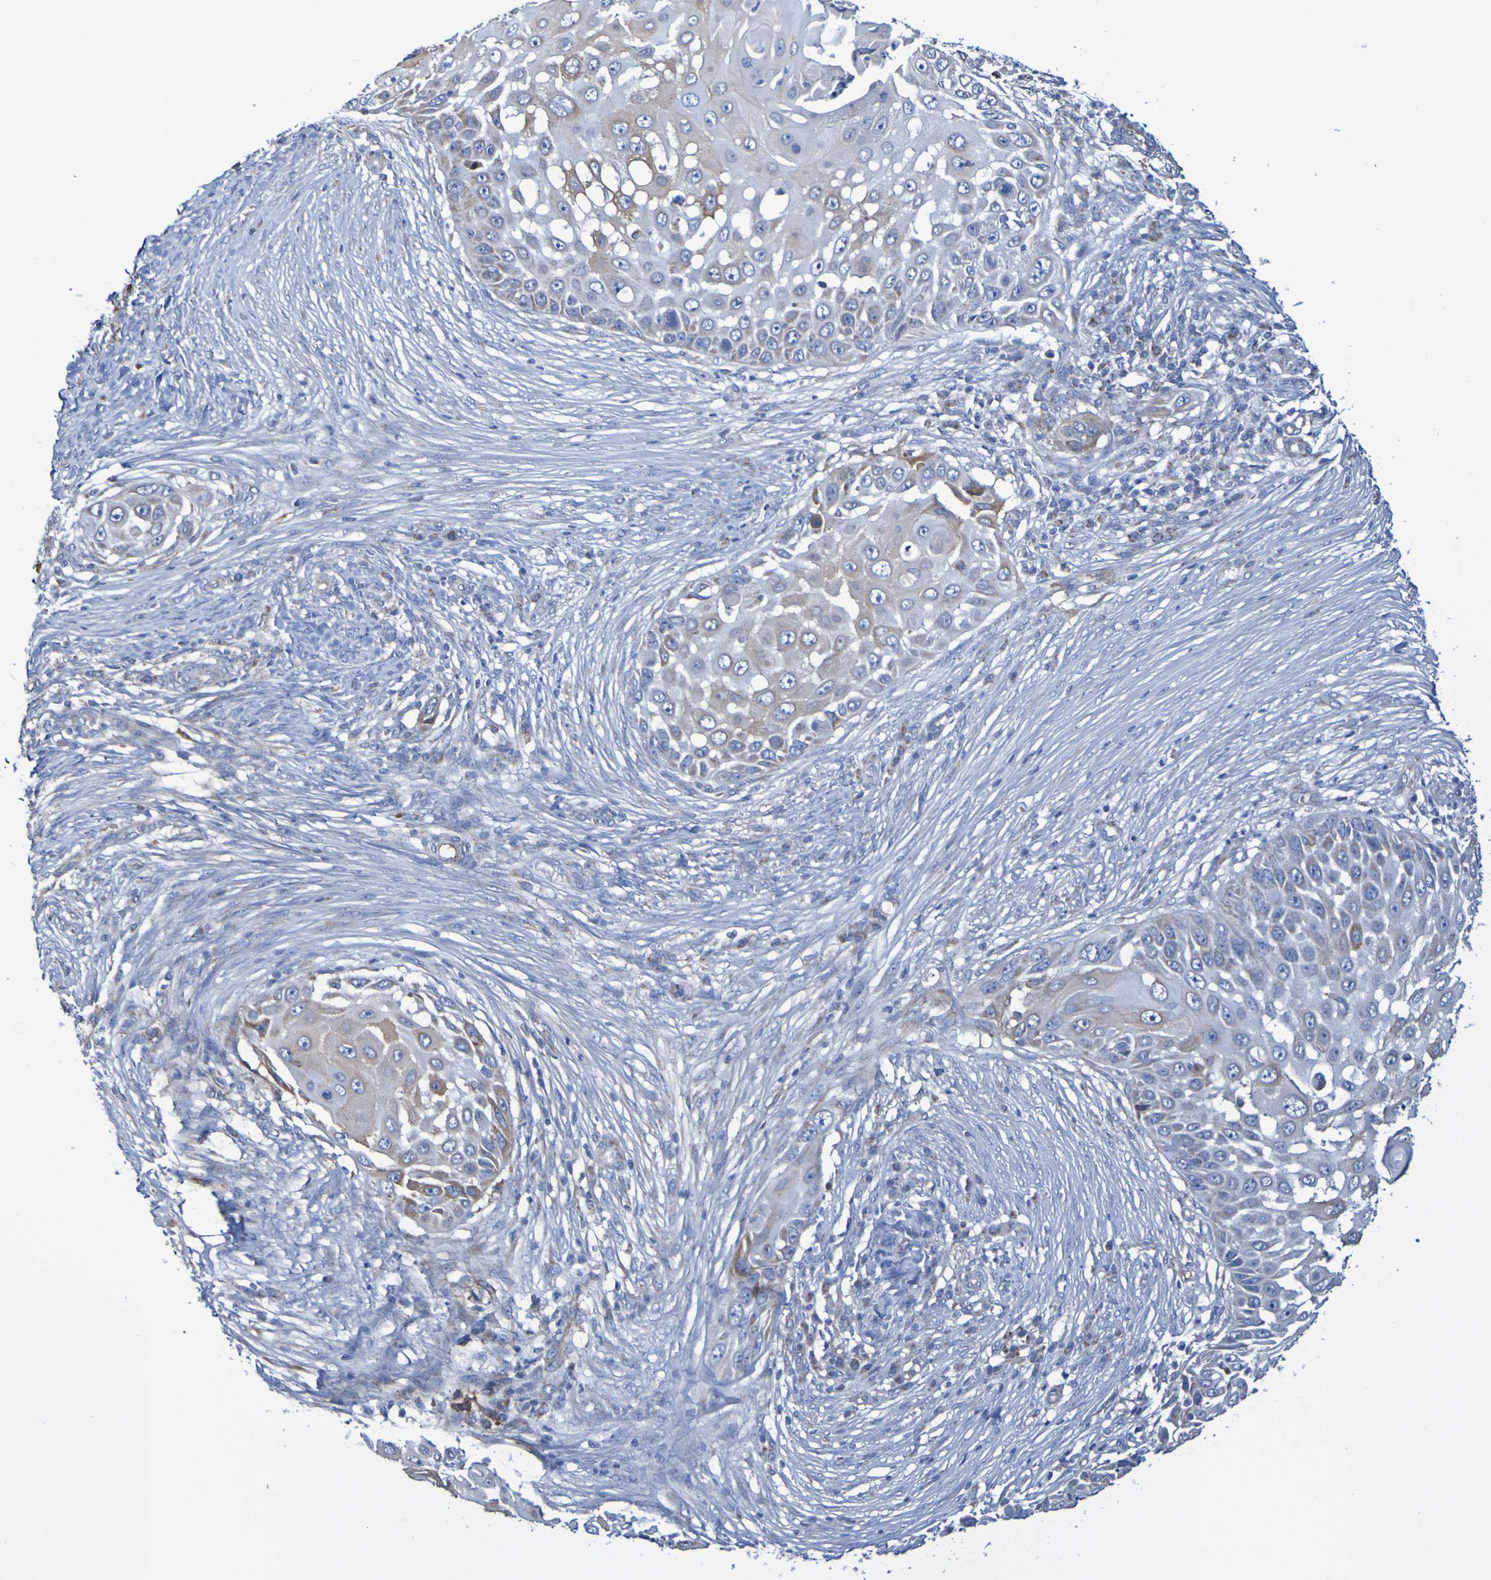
{"staining": {"intensity": "weak", "quantity": "25%-75%", "location": "cytoplasmic/membranous"}, "tissue": "skin cancer", "cell_type": "Tumor cells", "image_type": "cancer", "snomed": [{"axis": "morphology", "description": "Squamous cell carcinoma, NOS"}, {"axis": "topography", "description": "Skin"}], "caption": "Immunohistochemistry histopathology image of neoplastic tissue: human skin squamous cell carcinoma stained using IHC exhibits low levels of weak protein expression localized specifically in the cytoplasmic/membranous of tumor cells, appearing as a cytoplasmic/membranous brown color.", "gene": "CNTN2", "patient": {"sex": "female", "age": 44}}